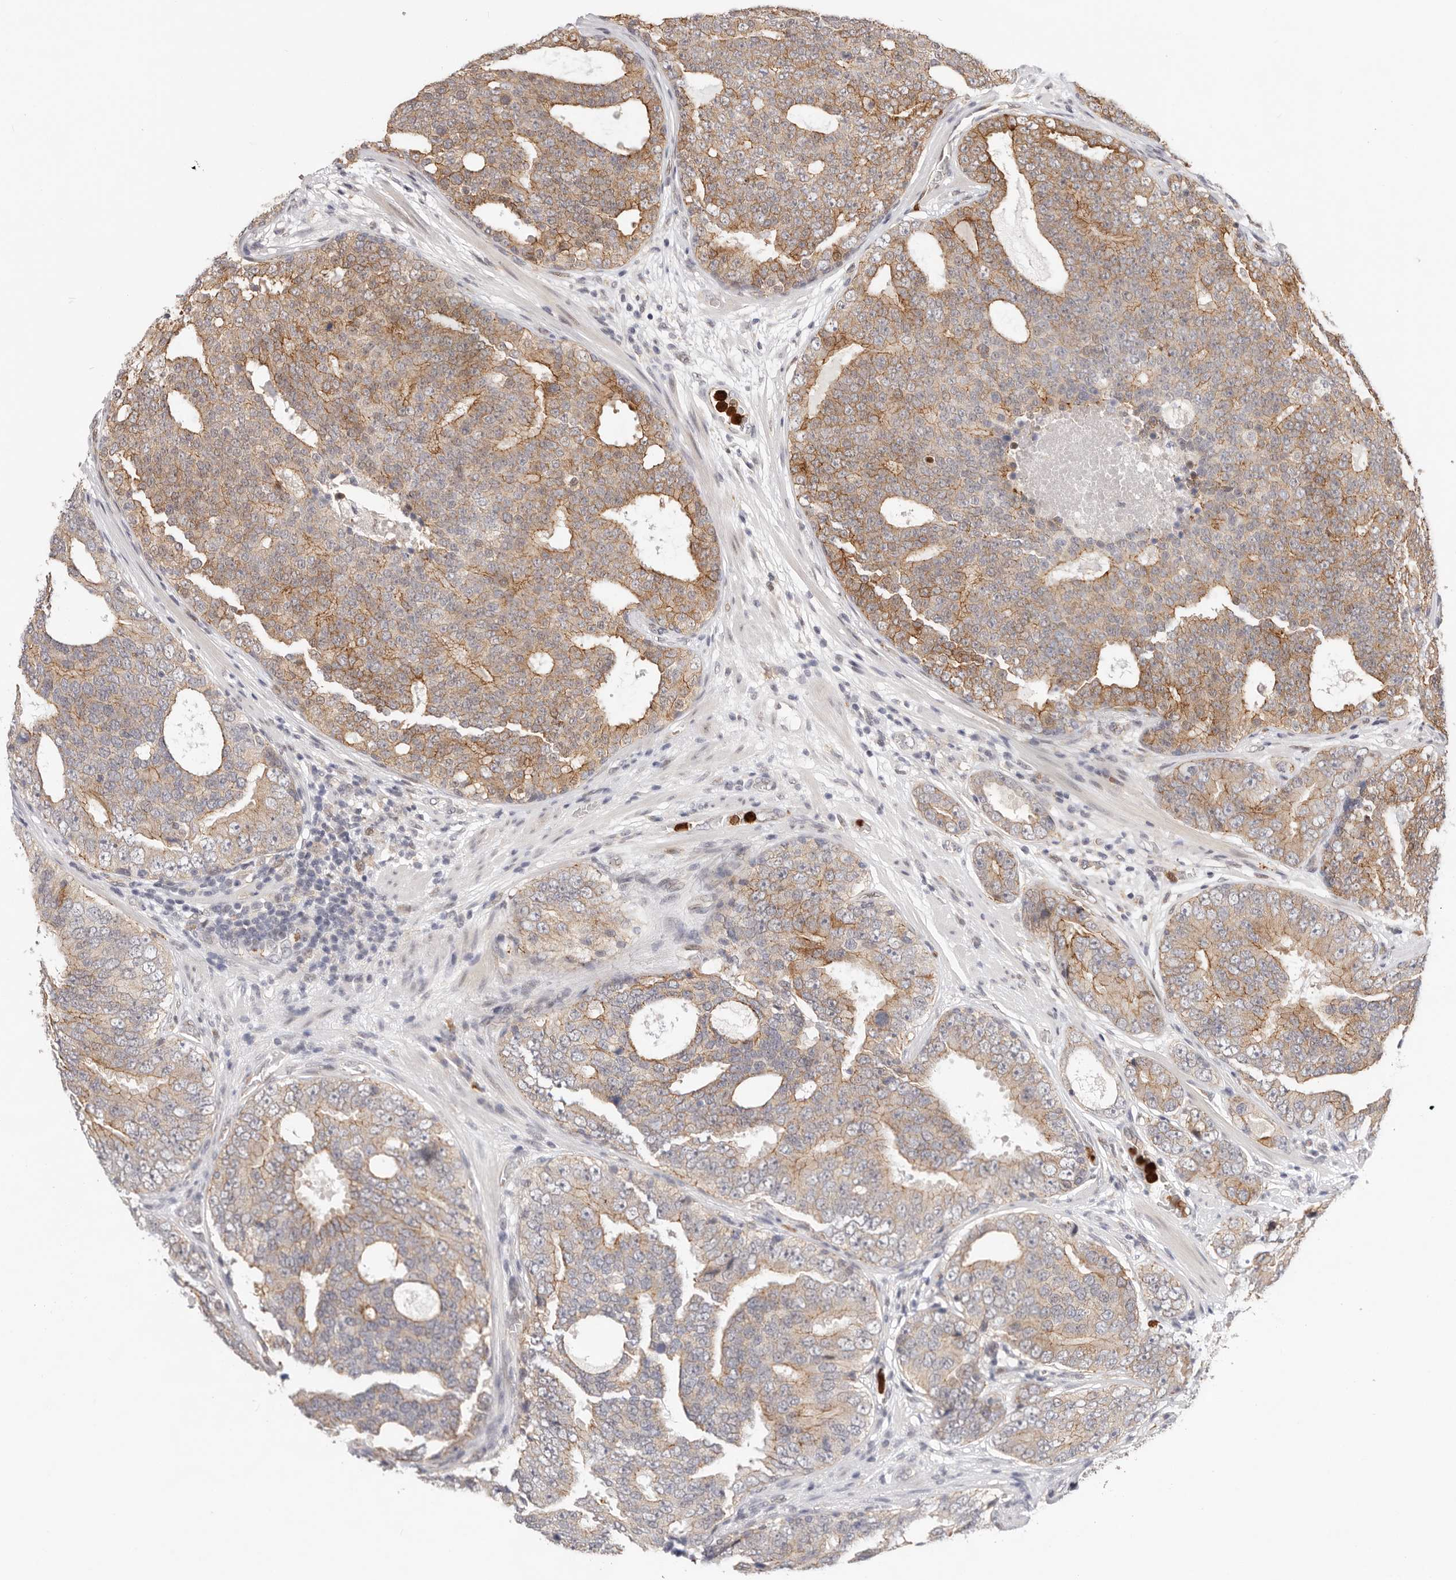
{"staining": {"intensity": "moderate", "quantity": ">75%", "location": "cytoplasmic/membranous"}, "tissue": "prostate cancer", "cell_type": "Tumor cells", "image_type": "cancer", "snomed": [{"axis": "morphology", "description": "Adenocarcinoma, High grade"}, {"axis": "topography", "description": "Prostate"}], "caption": "Brown immunohistochemical staining in human prostate cancer (adenocarcinoma (high-grade)) shows moderate cytoplasmic/membranous expression in about >75% of tumor cells.", "gene": "AFDN", "patient": {"sex": "male", "age": 56}}